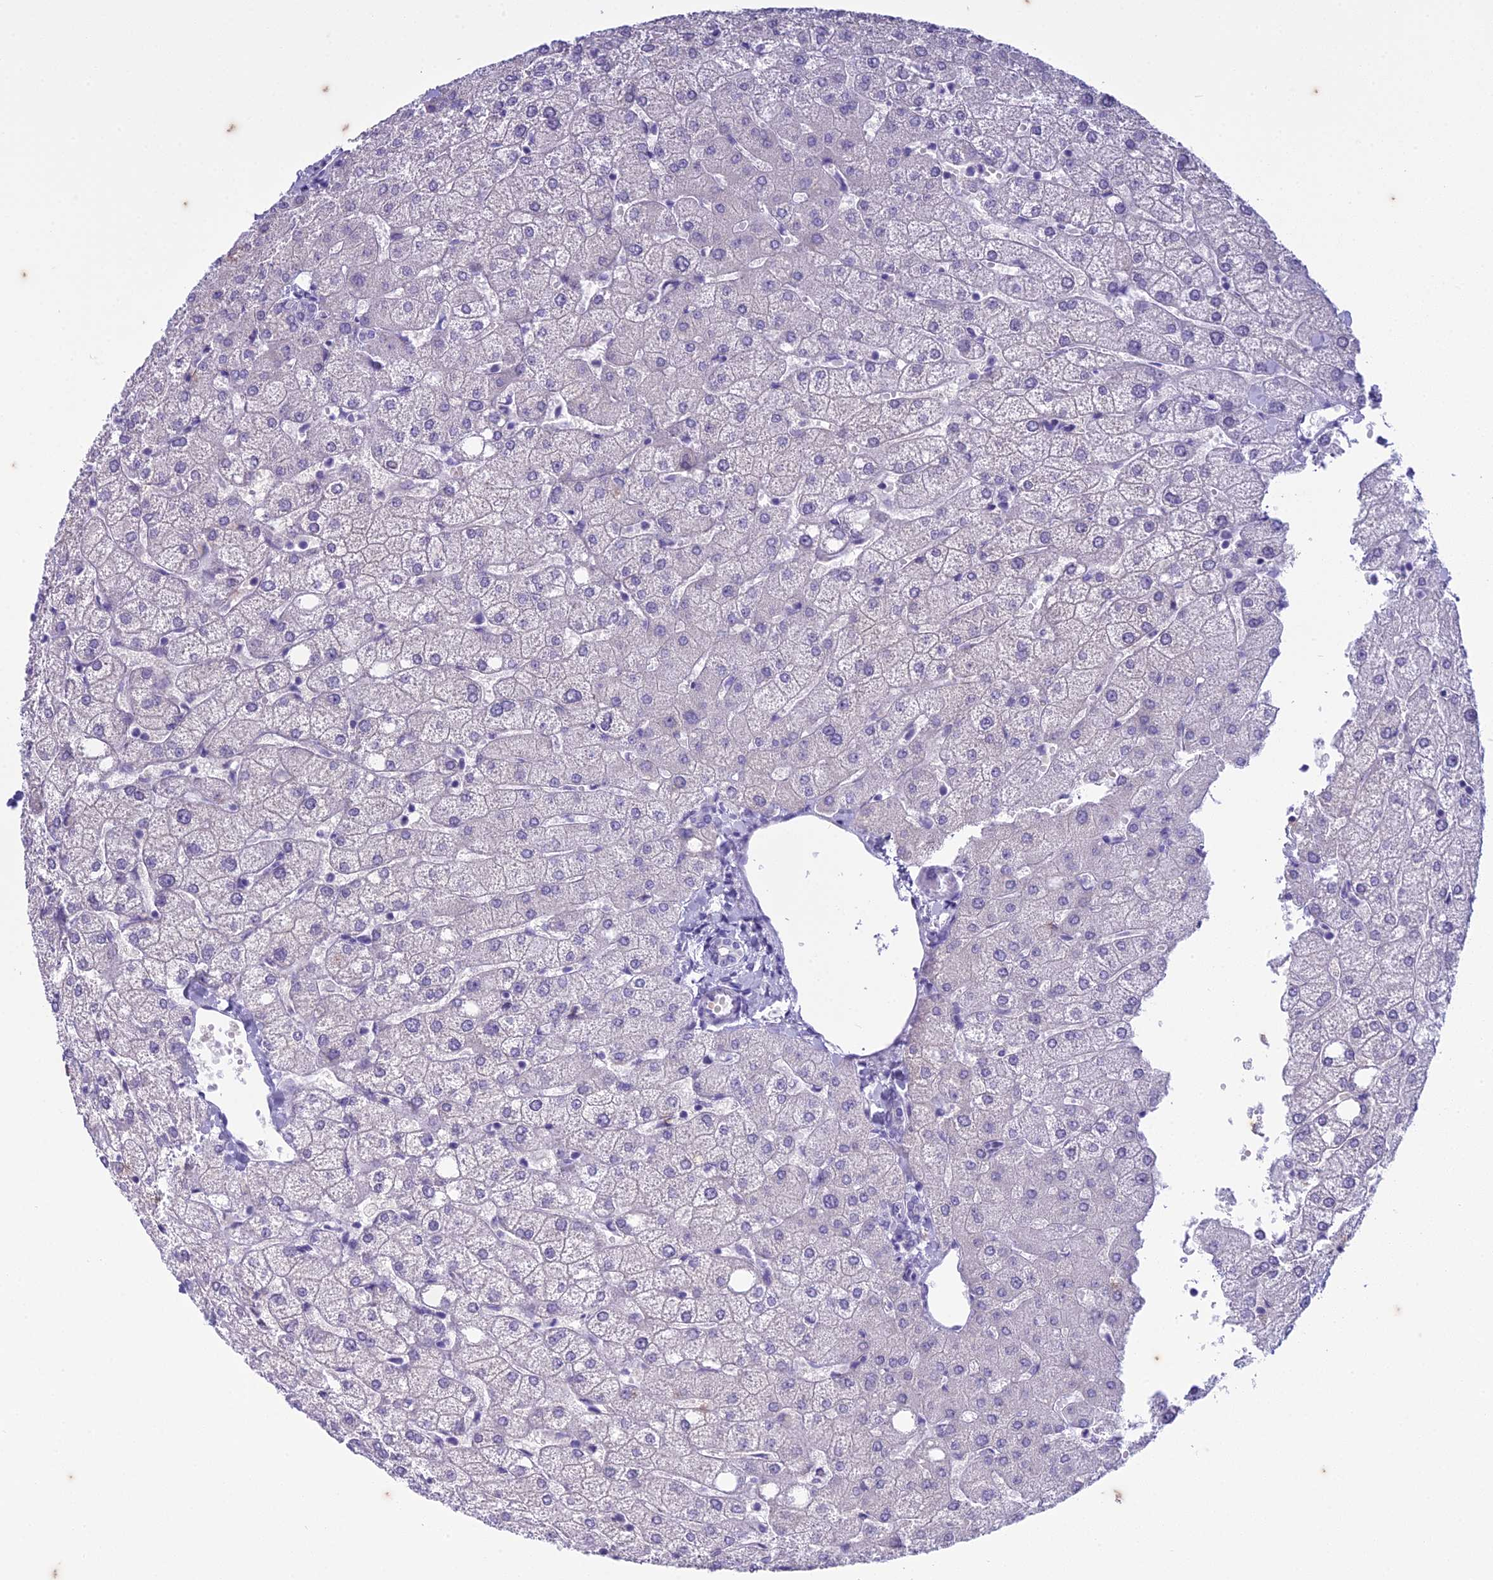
{"staining": {"intensity": "negative", "quantity": "none", "location": "none"}, "tissue": "liver", "cell_type": "Cholangiocytes", "image_type": "normal", "snomed": [{"axis": "morphology", "description": "Normal tissue, NOS"}, {"axis": "topography", "description": "Liver"}], "caption": "High power microscopy histopathology image of an IHC photomicrograph of unremarkable liver, revealing no significant staining in cholangiocytes.", "gene": "HMGB4", "patient": {"sex": "female", "age": 54}}